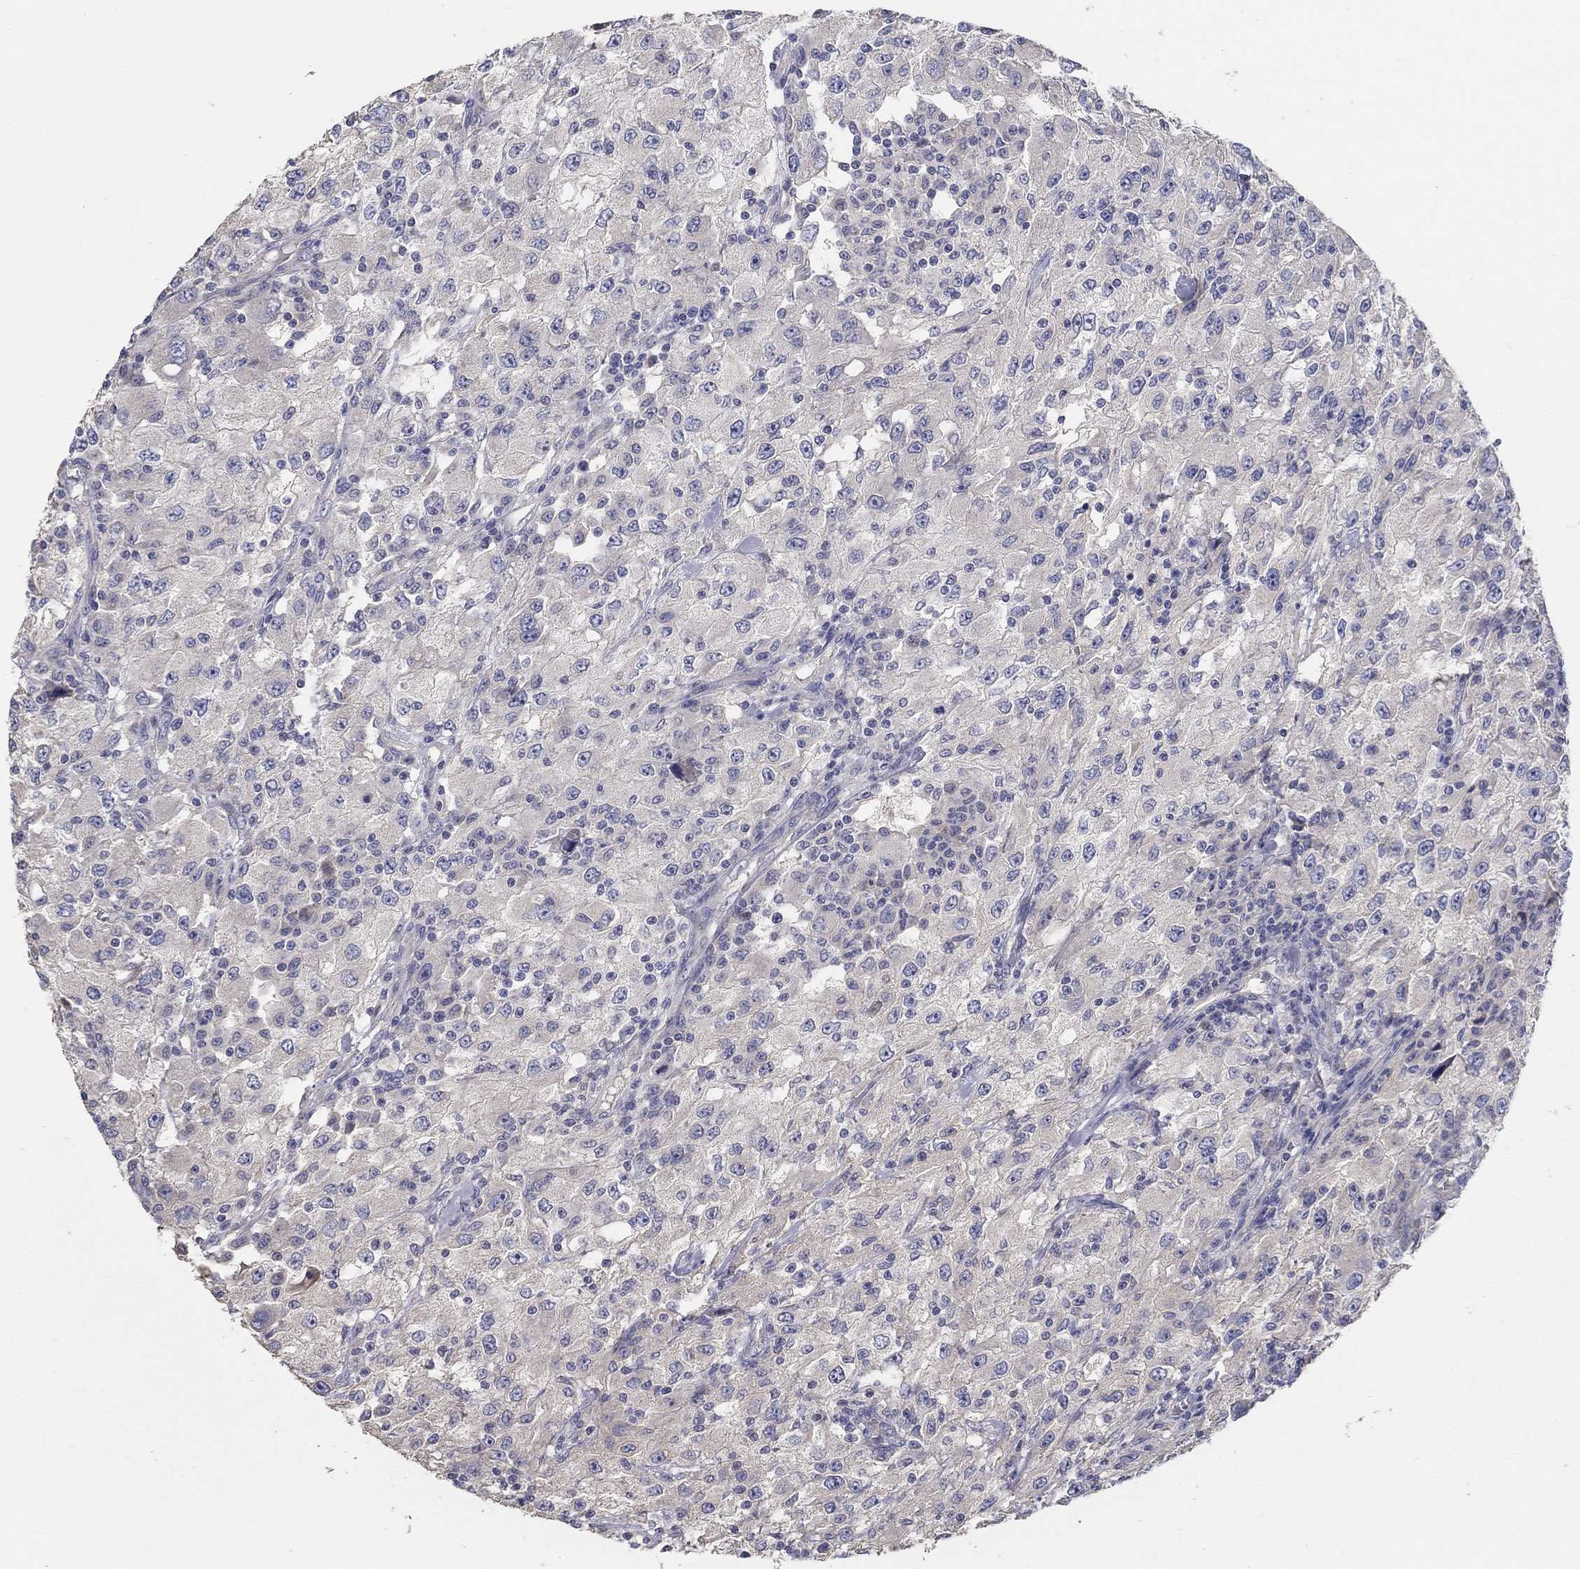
{"staining": {"intensity": "negative", "quantity": "none", "location": "none"}, "tissue": "renal cancer", "cell_type": "Tumor cells", "image_type": "cancer", "snomed": [{"axis": "morphology", "description": "Adenocarcinoma, NOS"}, {"axis": "topography", "description": "Kidney"}], "caption": "Immunohistochemistry (IHC) photomicrograph of adenocarcinoma (renal) stained for a protein (brown), which demonstrates no positivity in tumor cells. (Stains: DAB (3,3'-diaminobenzidine) immunohistochemistry (IHC) with hematoxylin counter stain, Microscopy: brightfield microscopy at high magnification).", "gene": "DOCK3", "patient": {"sex": "female", "age": 67}}